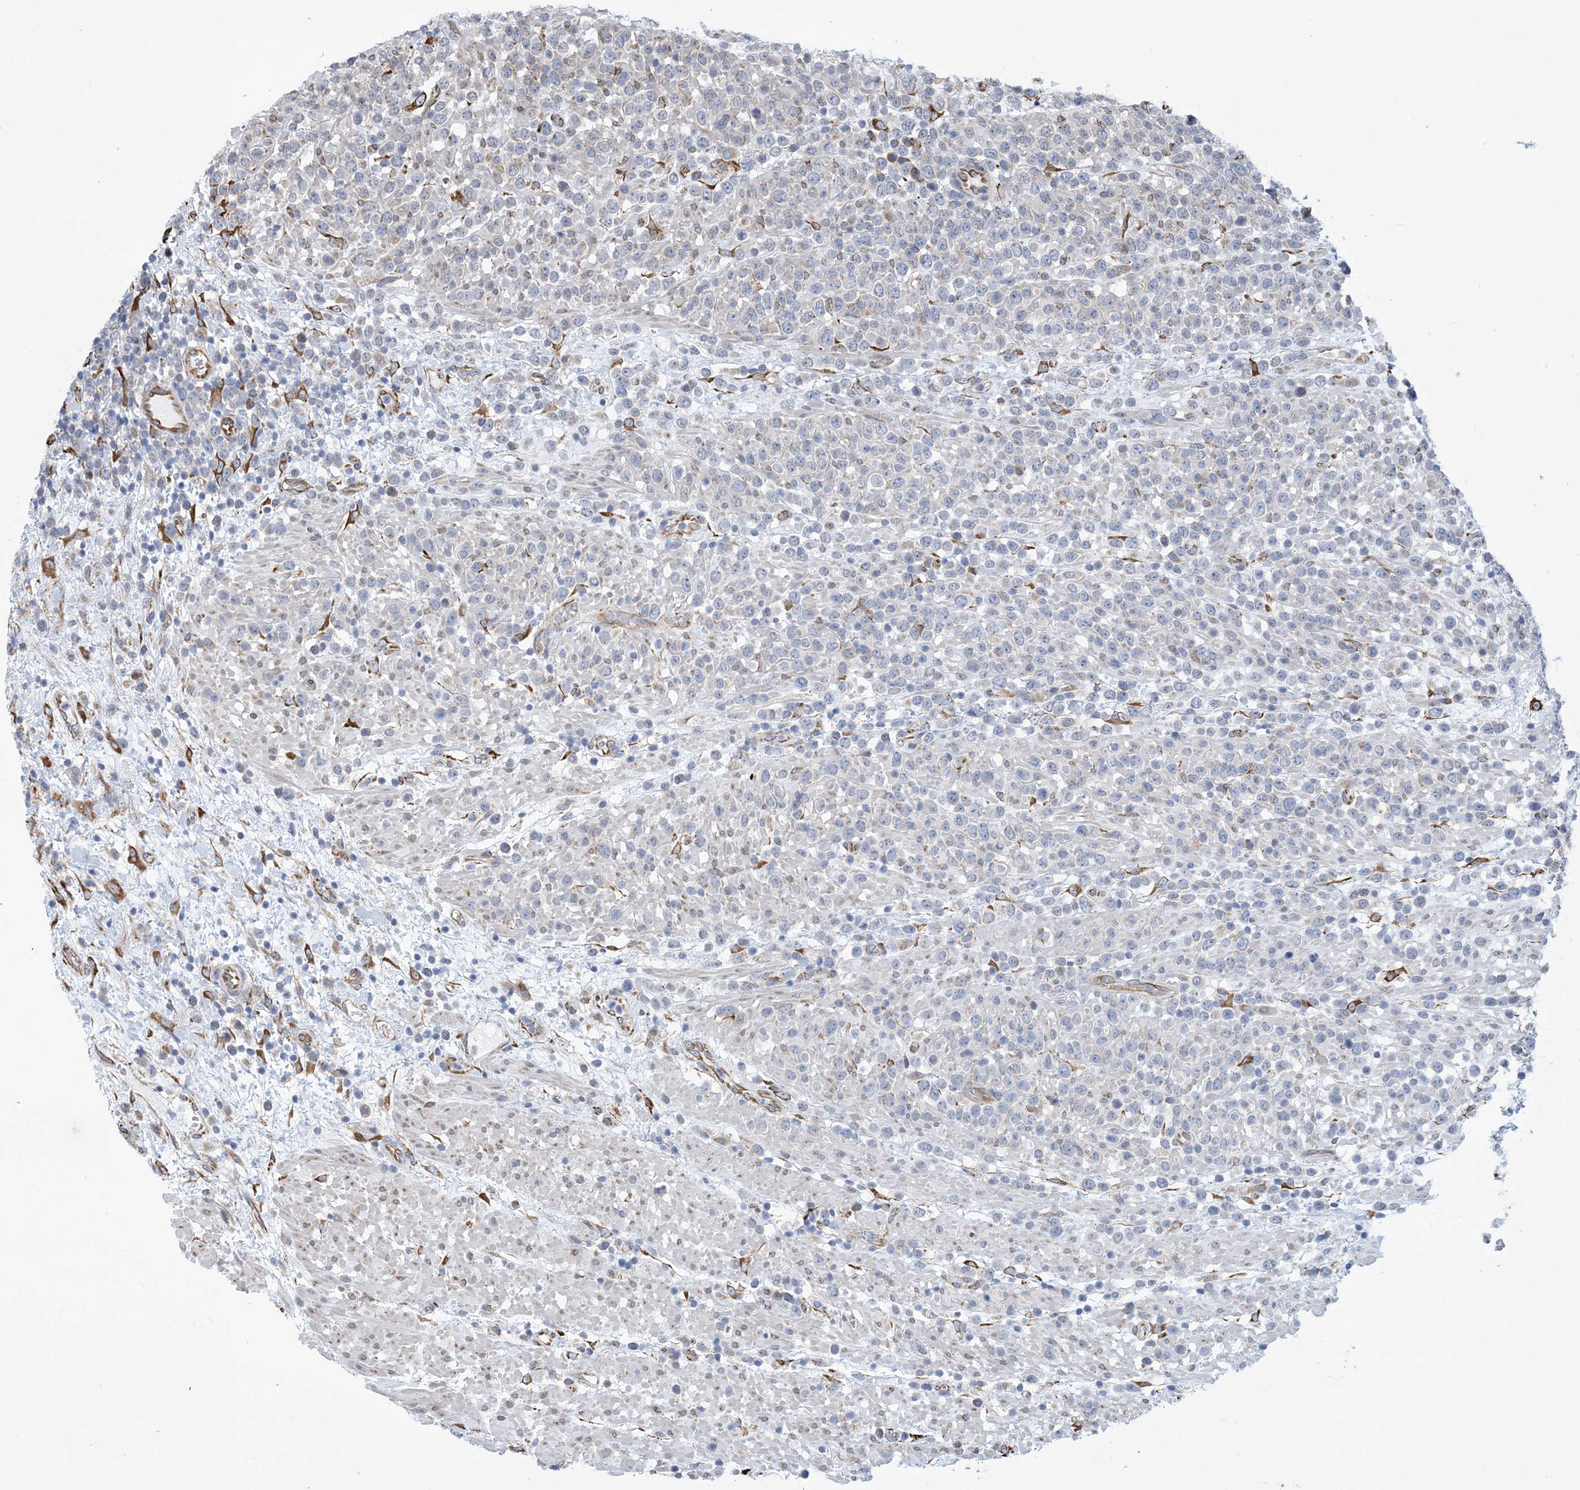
{"staining": {"intensity": "negative", "quantity": "none", "location": "none"}, "tissue": "lymphoma", "cell_type": "Tumor cells", "image_type": "cancer", "snomed": [{"axis": "morphology", "description": "Malignant lymphoma, non-Hodgkin's type, High grade"}, {"axis": "topography", "description": "Colon"}], "caption": "A high-resolution photomicrograph shows immunohistochemistry (IHC) staining of lymphoma, which exhibits no significant positivity in tumor cells.", "gene": "CCDC14", "patient": {"sex": "female", "age": 53}}